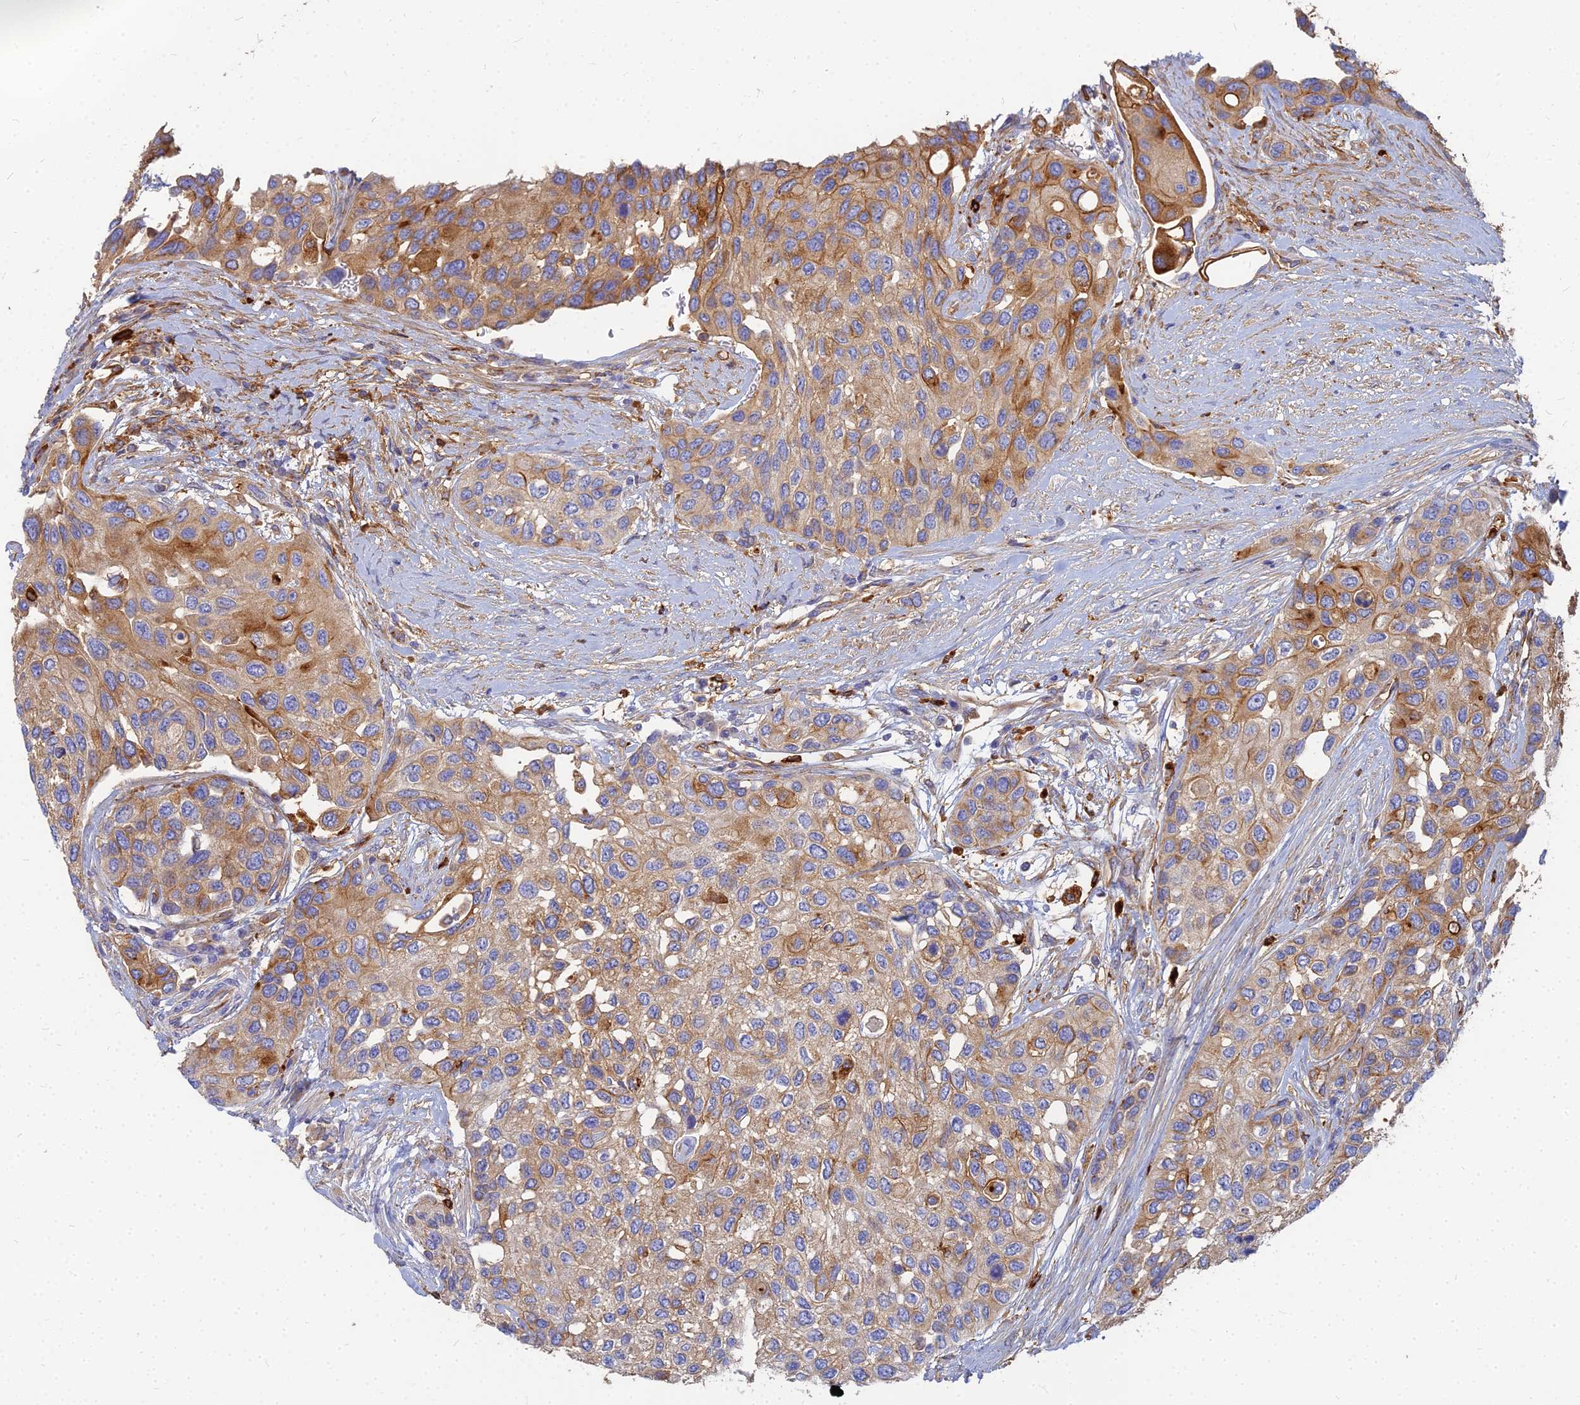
{"staining": {"intensity": "moderate", "quantity": ">75%", "location": "cytoplasmic/membranous"}, "tissue": "urothelial cancer", "cell_type": "Tumor cells", "image_type": "cancer", "snomed": [{"axis": "morphology", "description": "Normal tissue, NOS"}, {"axis": "morphology", "description": "Urothelial carcinoma, High grade"}, {"axis": "topography", "description": "Vascular tissue"}, {"axis": "topography", "description": "Urinary bladder"}], "caption": "Urothelial cancer stained for a protein reveals moderate cytoplasmic/membranous positivity in tumor cells. (Stains: DAB in brown, nuclei in blue, Microscopy: brightfield microscopy at high magnification).", "gene": "VAT1", "patient": {"sex": "female", "age": 56}}